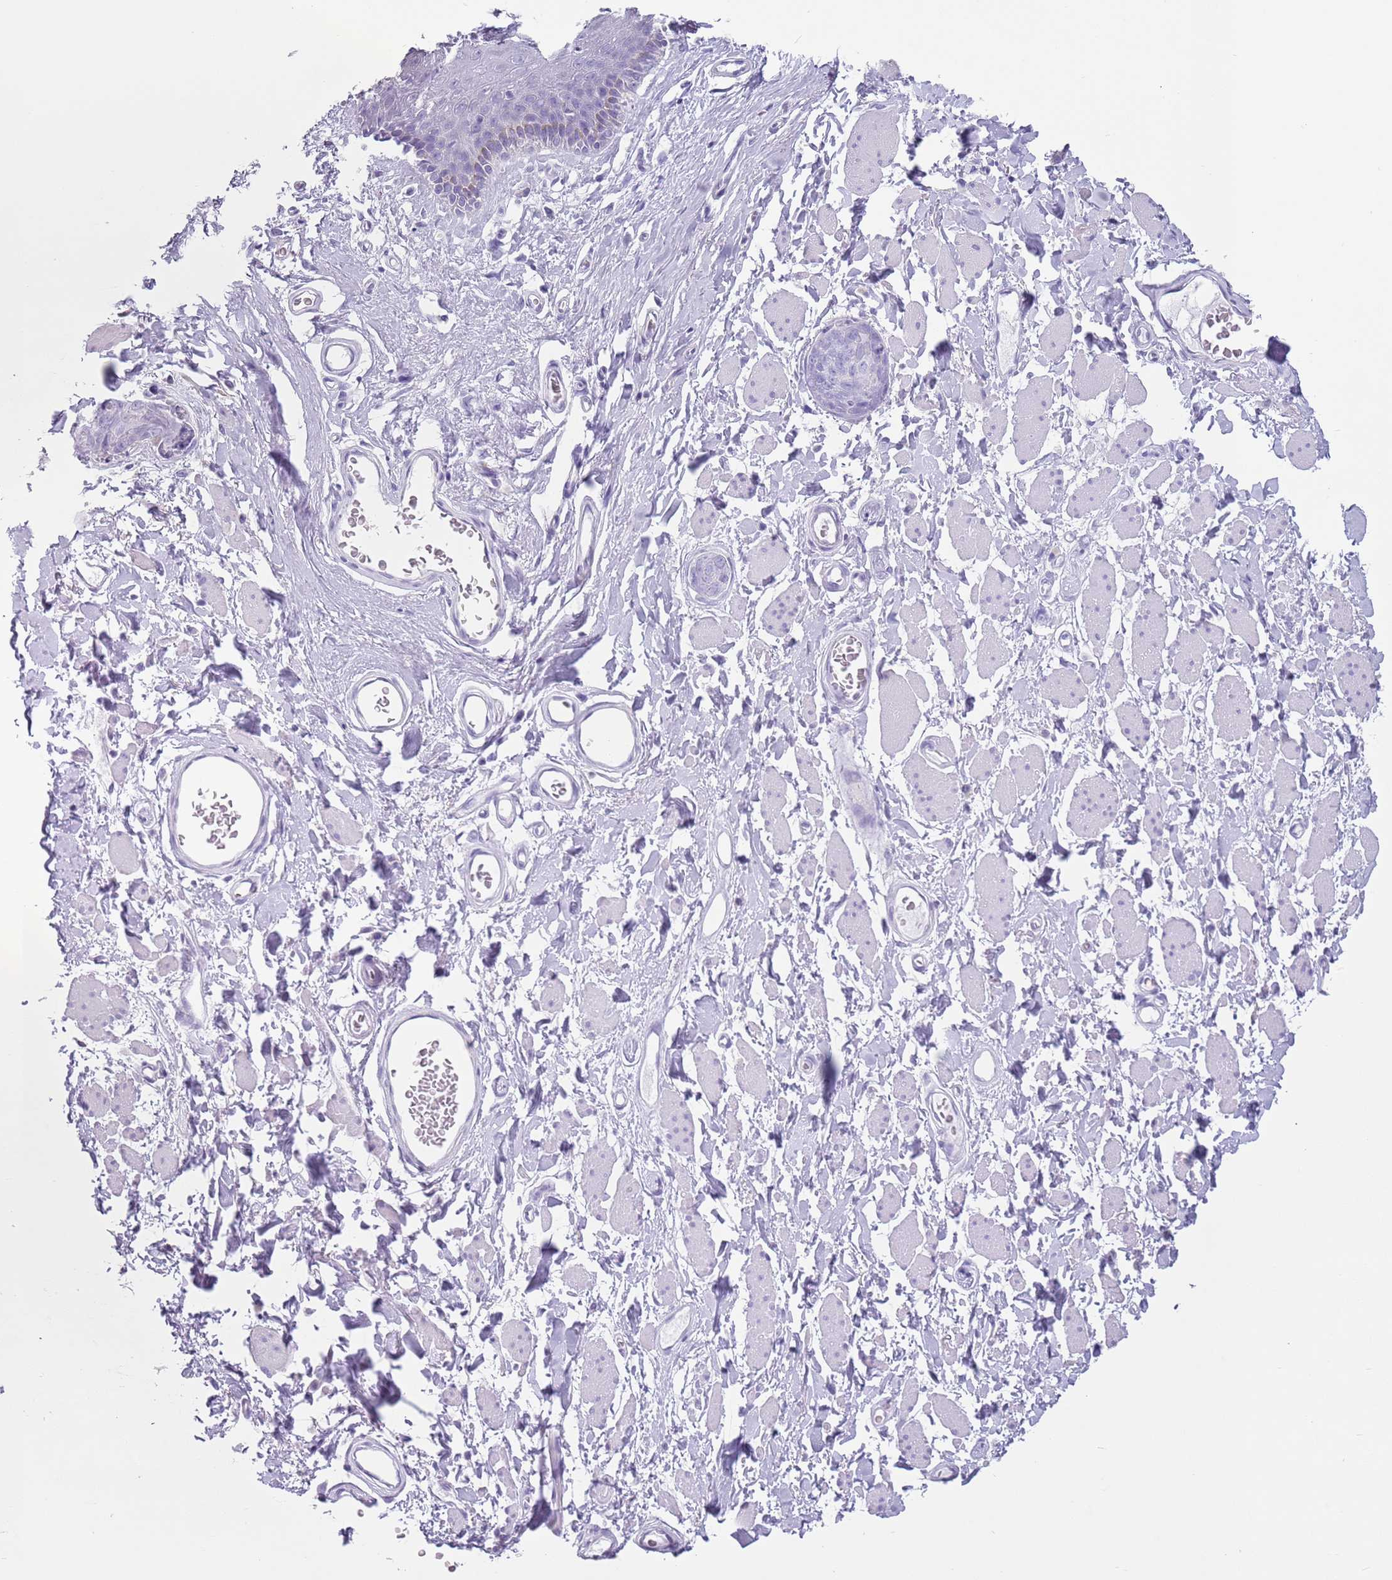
{"staining": {"intensity": "negative", "quantity": "none", "location": "none"}, "tissue": "skin cancer", "cell_type": "Tumor cells", "image_type": "cancer", "snomed": [{"axis": "morphology", "description": "Squamous cell carcinoma, NOS"}, {"axis": "topography", "description": "Skin"}, {"axis": "topography", "description": "Vulva"}], "caption": "Tumor cells show no significant staining in skin cancer (squamous cell carcinoma). The staining was performed using DAB (3,3'-diaminobenzidine) to visualize the protein expression in brown, while the nuclei were stained in blue with hematoxylin (Magnification: 20x).", "gene": "HYOU1", "patient": {"sex": "female", "age": 85}}